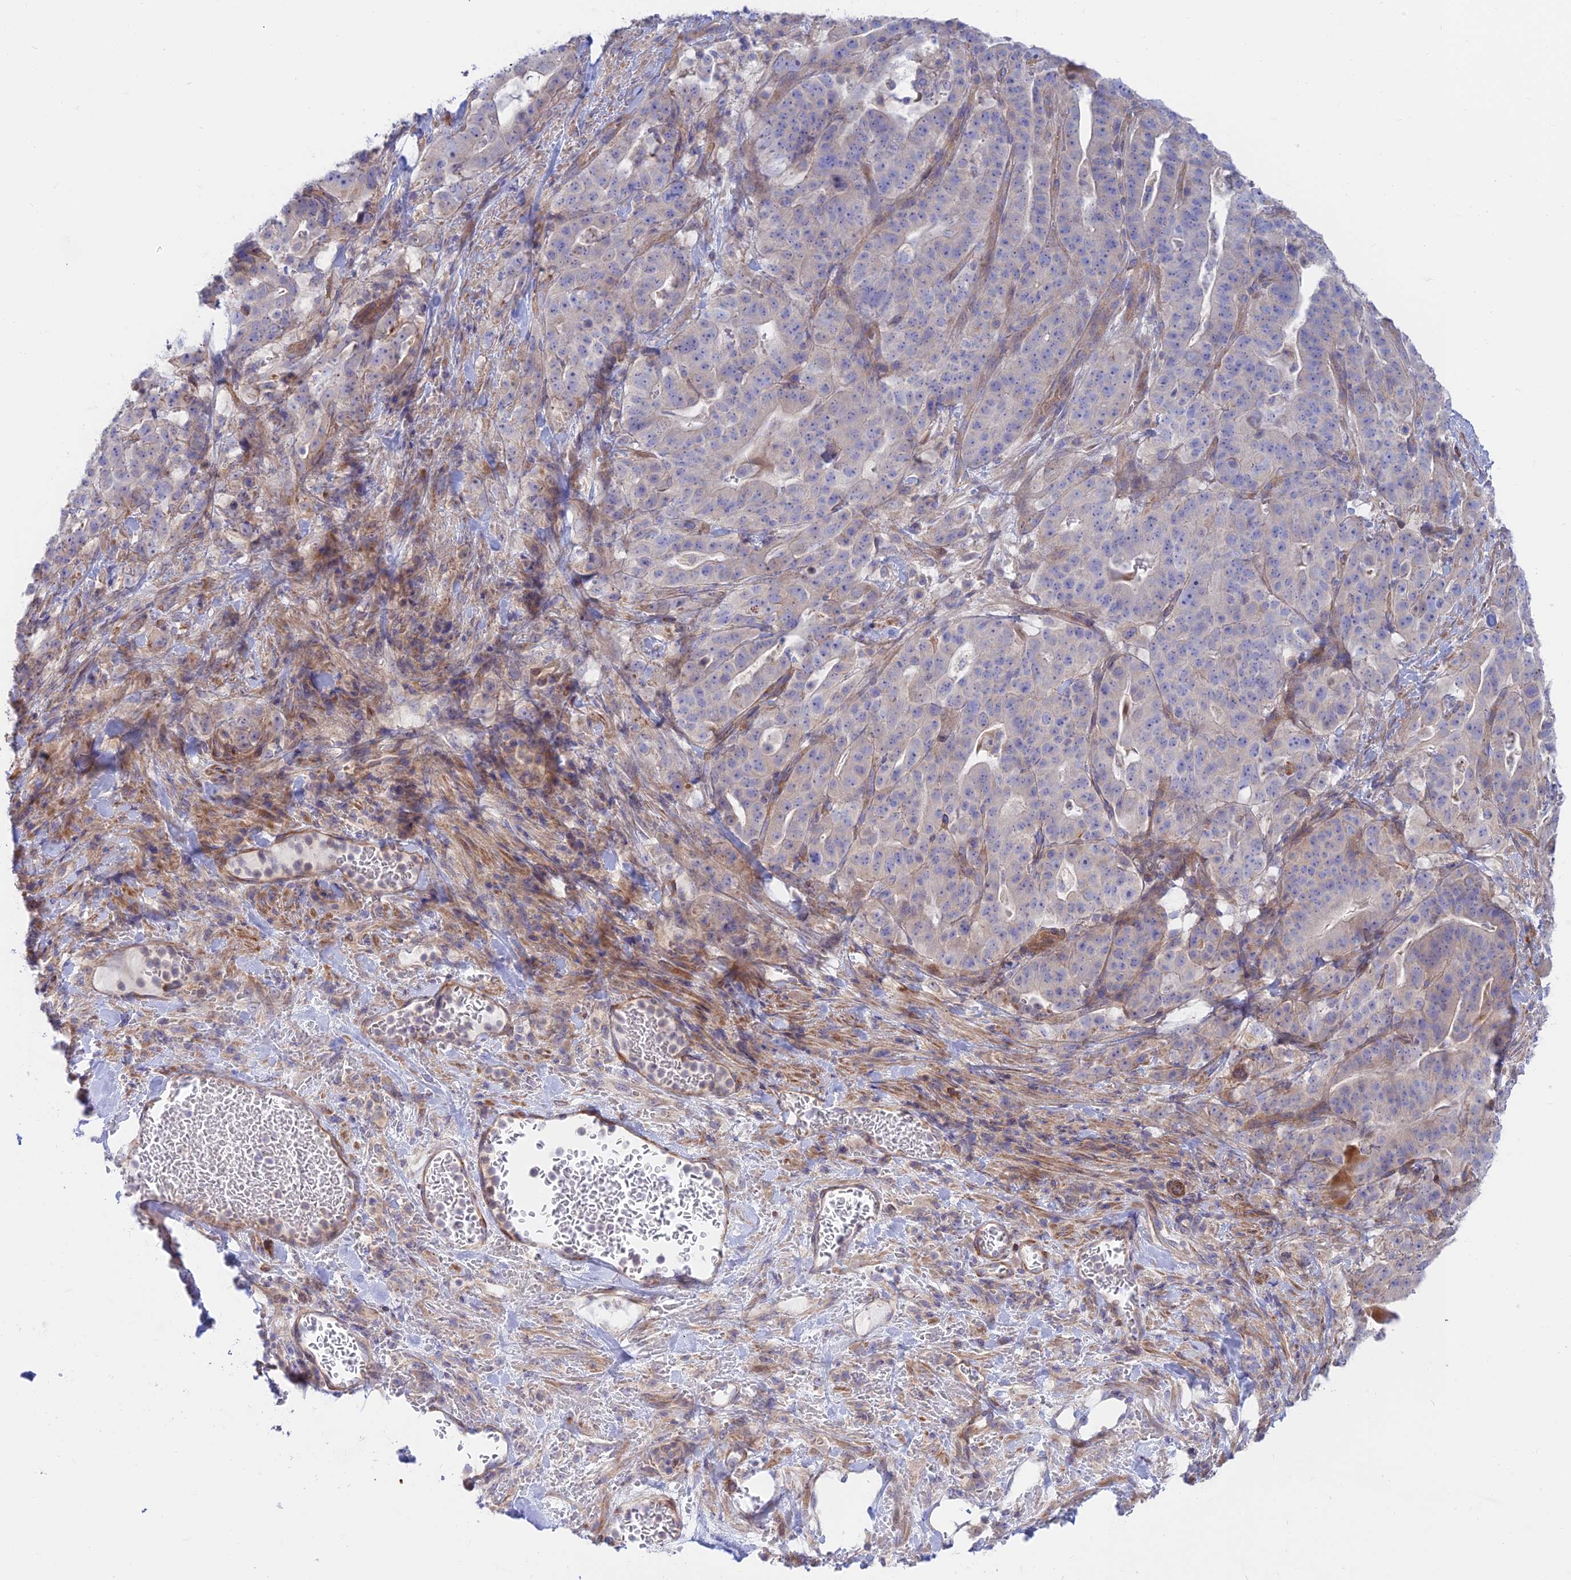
{"staining": {"intensity": "weak", "quantity": "<25%", "location": "cytoplasmic/membranous"}, "tissue": "stomach cancer", "cell_type": "Tumor cells", "image_type": "cancer", "snomed": [{"axis": "morphology", "description": "Adenocarcinoma, NOS"}, {"axis": "topography", "description": "Stomach"}], "caption": "Tumor cells are negative for protein expression in human stomach cancer (adenocarcinoma).", "gene": "KCNAB1", "patient": {"sex": "male", "age": 48}}